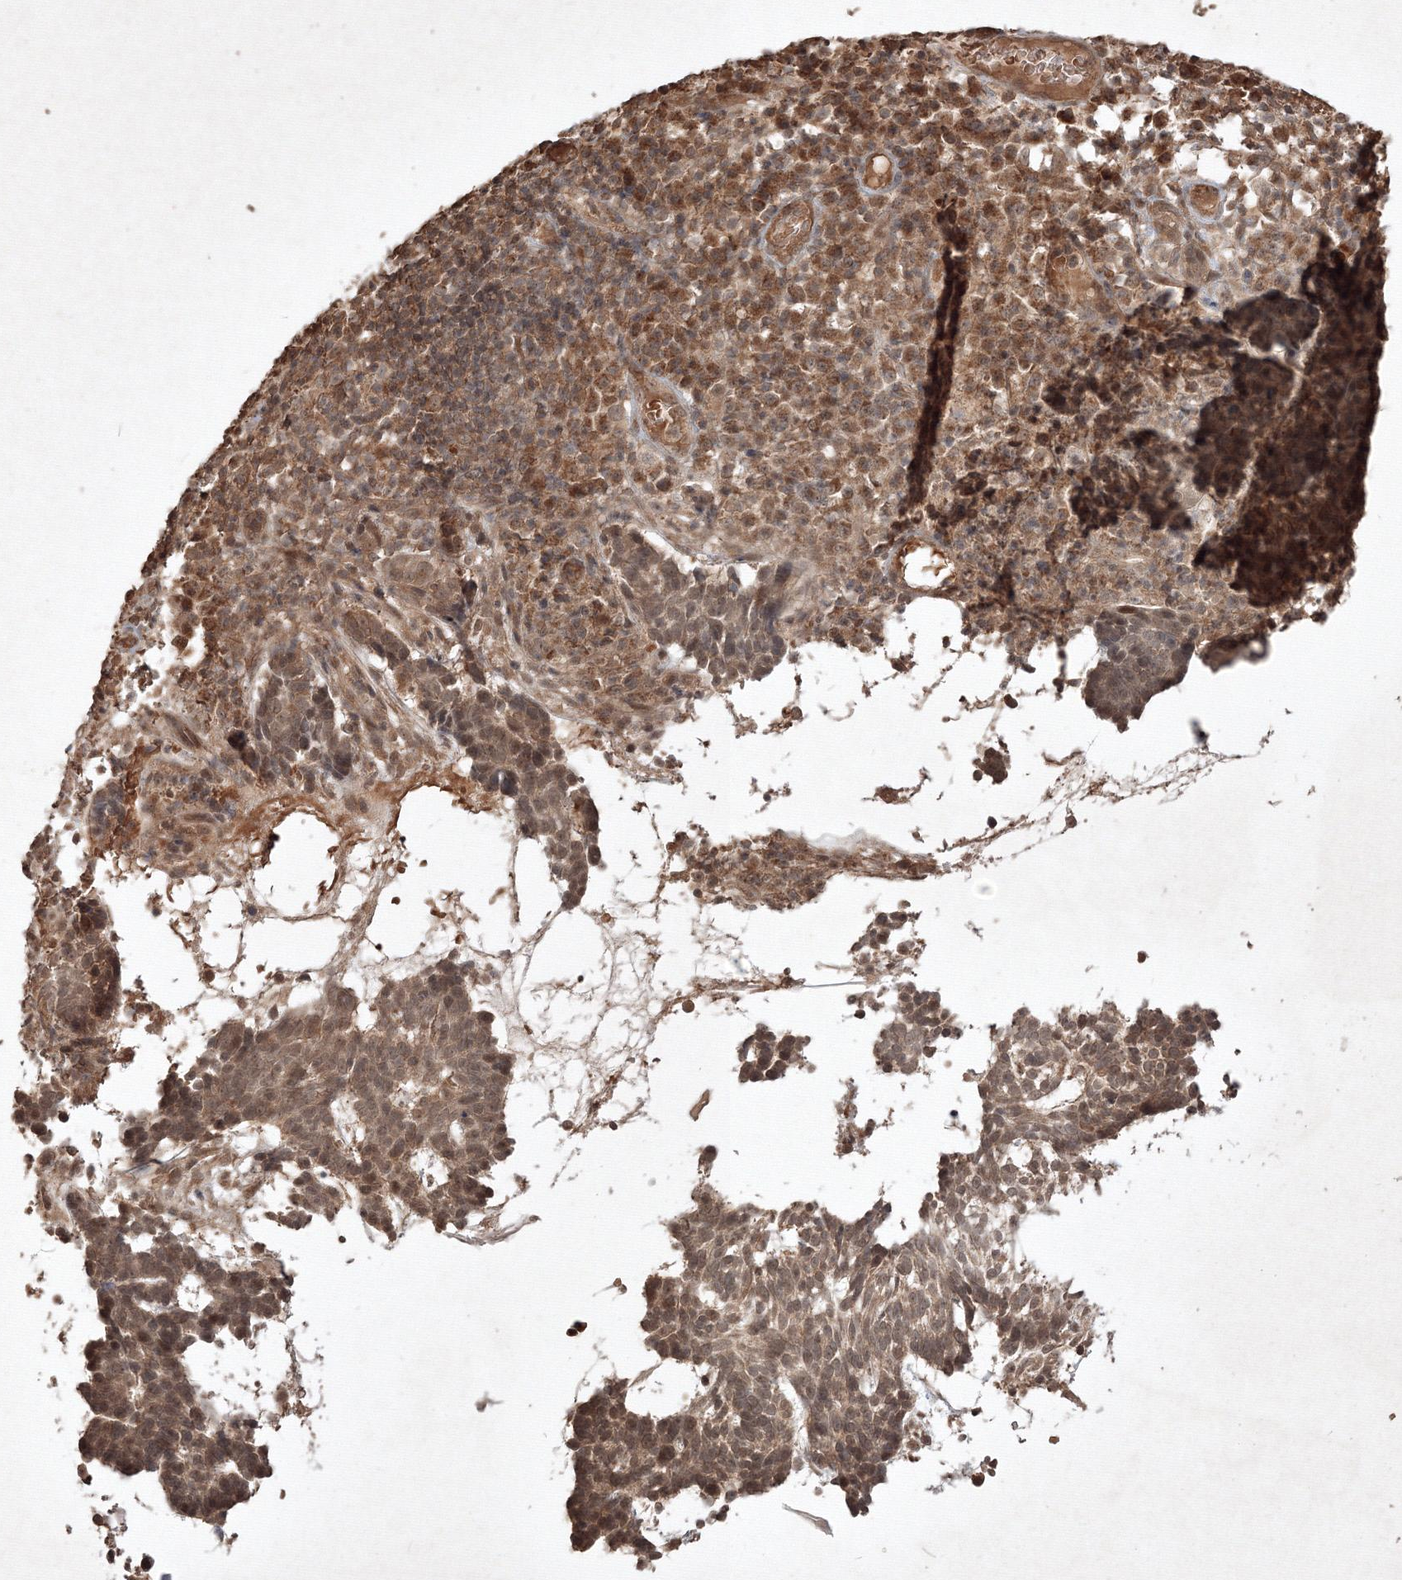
{"staining": {"intensity": "moderate", "quantity": ">75%", "location": "cytoplasmic/membranous,nuclear"}, "tissue": "skin cancer", "cell_type": "Tumor cells", "image_type": "cancer", "snomed": [{"axis": "morphology", "description": "Basal cell carcinoma"}, {"axis": "topography", "description": "Skin"}], "caption": "A brown stain labels moderate cytoplasmic/membranous and nuclear staining of a protein in human skin cancer (basal cell carcinoma) tumor cells.", "gene": "PELI3", "patient": {"sex": "male", "age": 85}}